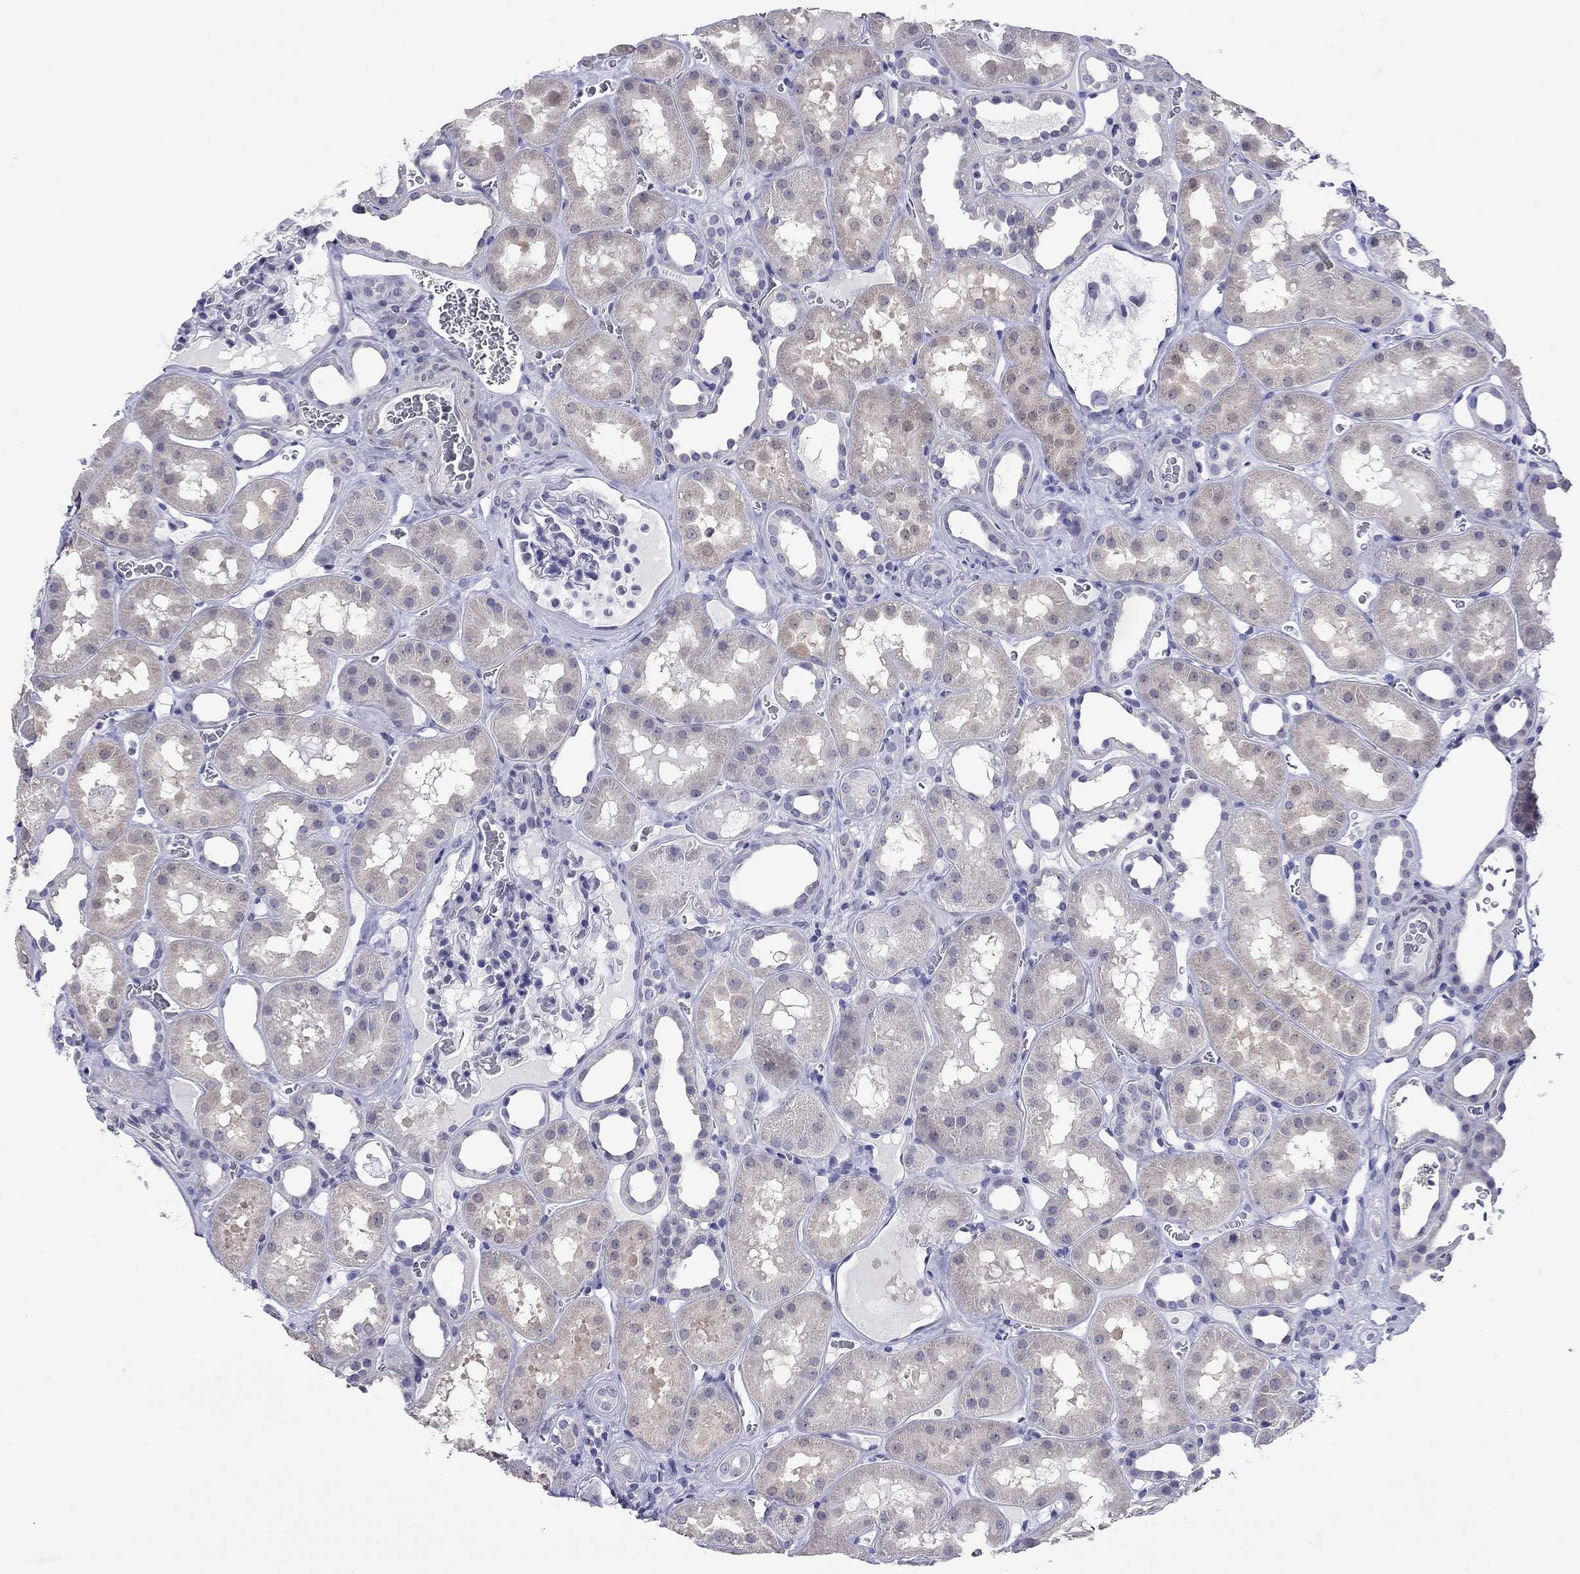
{"staining": {"intensity": "negative", "quantity": "none", "location": "none"}, "tissue": "kidney", "cell_type": "Cells in glomeruli", "image_type": "normal", "snomed": [{"axis": "morphology", "description": "Normal tissue, NOS"}, {"axis": "topography", "description": "Kidney"}], "caption": "Human kidney stained for a protein using IHC reveals no positivity in cells in glomeruli.", "gene": "ARMC12", "patient": {"sex": "female", "age": 41}}